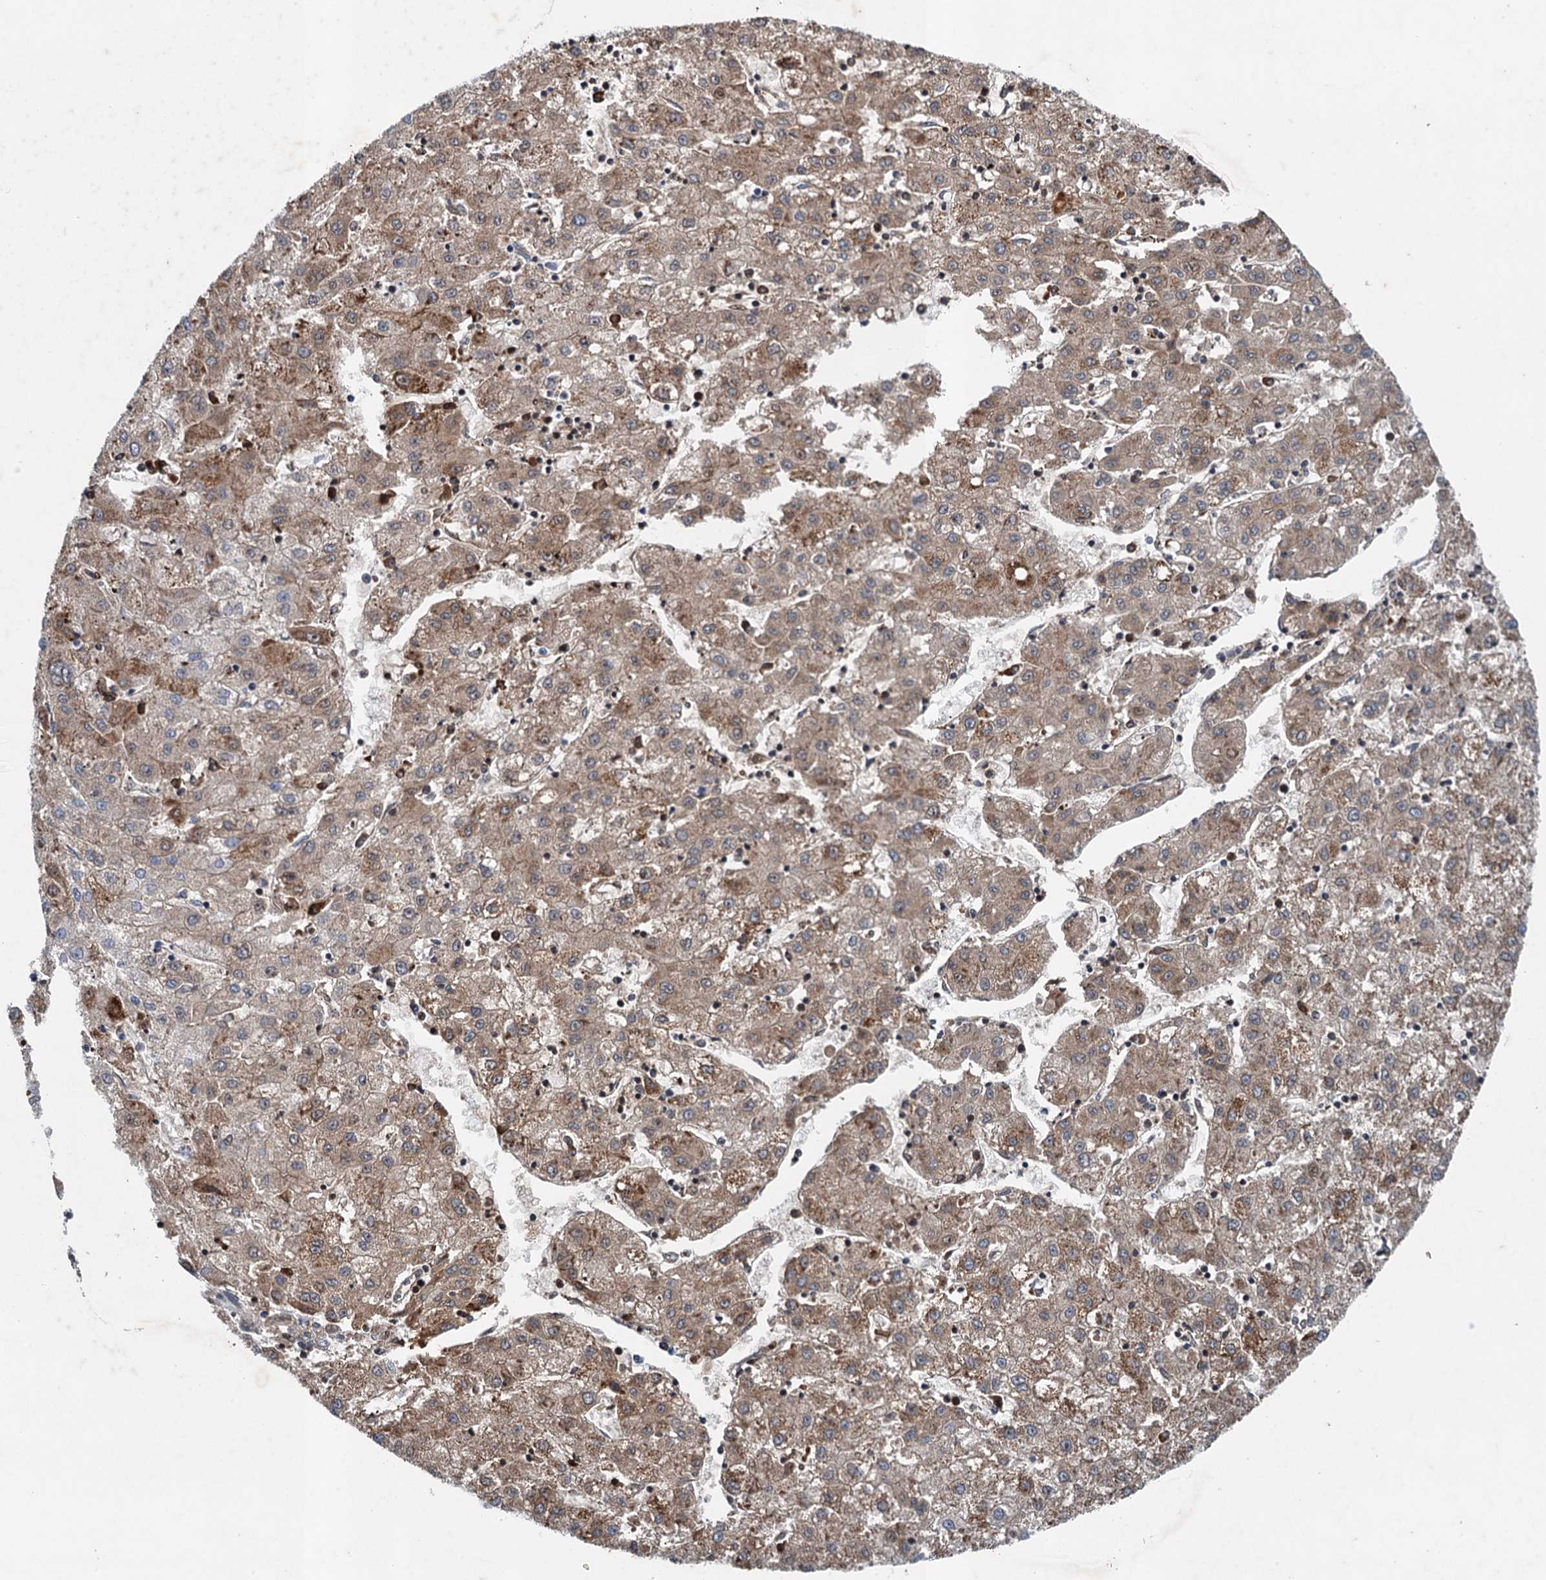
{"staining": {"intensity": "moderate", "quantity": "25%-75%", "location": "cytoplasmic/membranous"}, "tissue": "liver cancer", "cell_type": "Tumor cells", "image_type": "cancer", "snomed": [{"axis": "morphology", "description": "Carcinoma, Hepatocellular, NOS"}, {"axis": "topography", "description": "Liver"}], "caption": "Immunohistochemical staining of liver cancer (hepatocellular carcinoma) demonstrates medium levels of moderate cytoplasmic/membranous expression in about 25%-75% of tumor cells.", "gene": "TPCN1", "patient": {"sex": "male", "age": 72}}